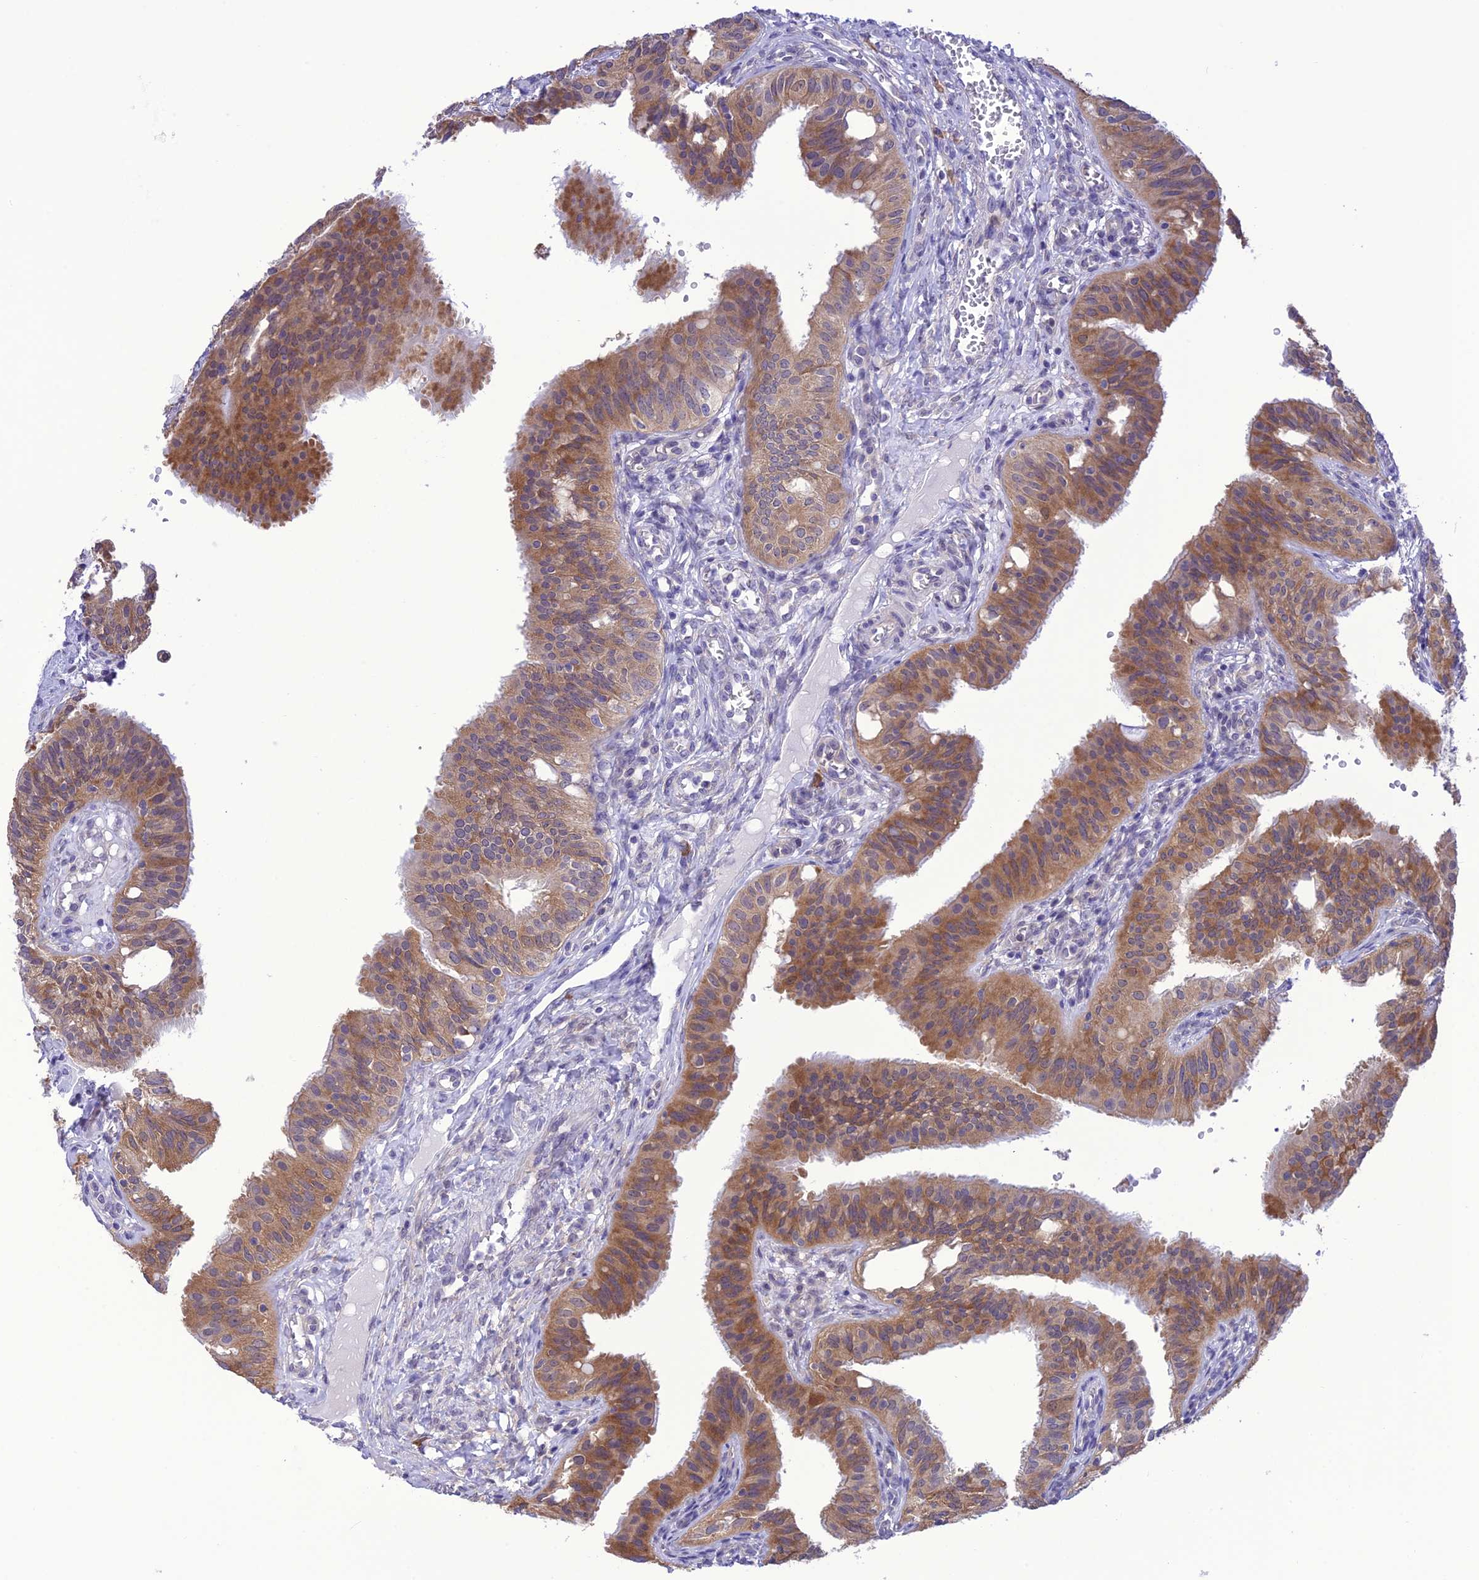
{"staining": {"intensity": "moderate", "quantity": "25%-75%", "location": "cytoplasmic/membranous"}, "tissue": "fallopian tube", "cell_type": "Glandular cells", "image_type": "normal", "snomed": [{"axis": "morphology", "description": "Normal tissue, NOS"}, {"axis": "topography", "description": "Fallopian tube"}, {"axis": "topography", "description": "Ovary"}], "caption": "About 25%-75% of glandular cells in benign fallopian tube show moderate cytoplasmic/membranous protein positivity as visualized by brown immunohistochemical staining.", "gene": "RNF126", "patient": {"sex": "female", "age": 42}}